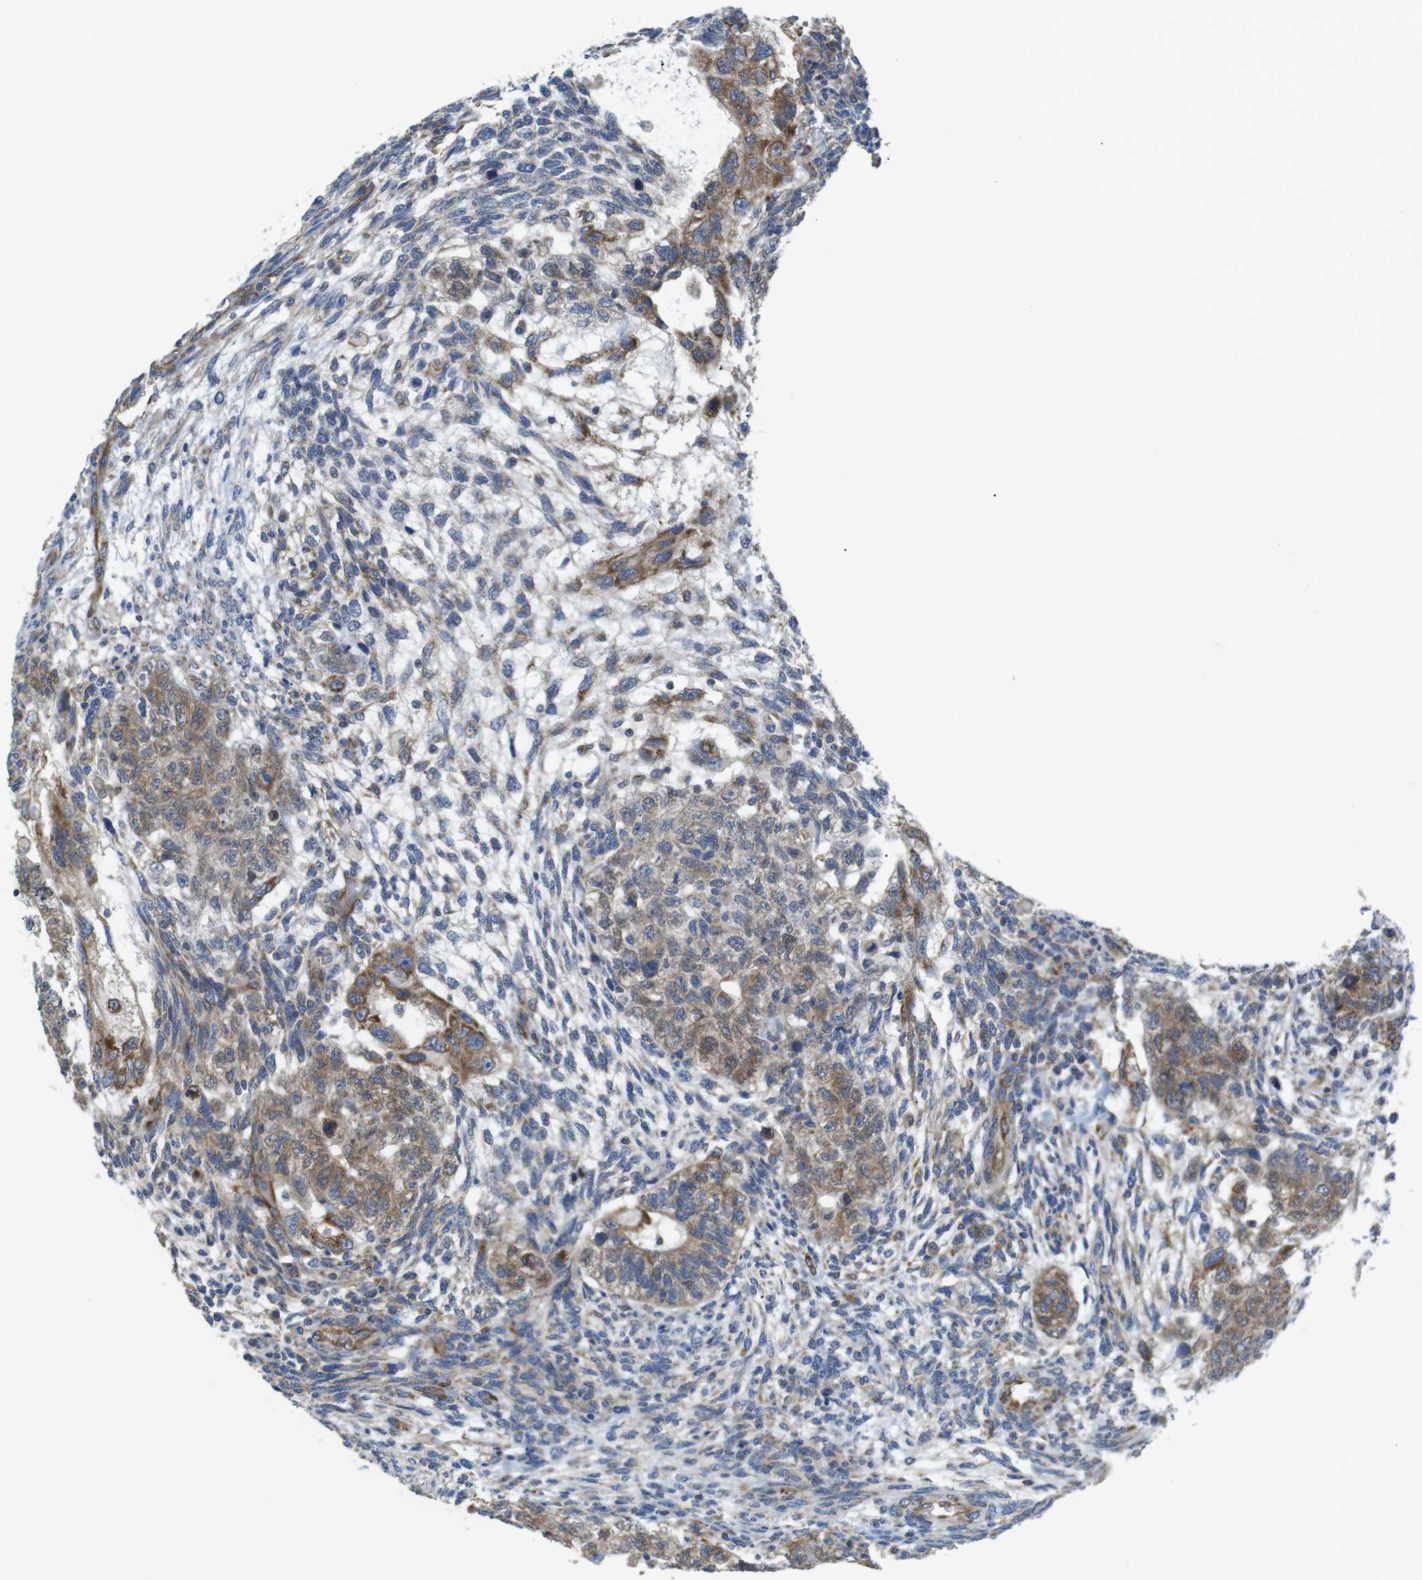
{"staining": {"intensity": "moderate", "quantity": "25%-75%", "location": "cytoplasmic/membranous"}, "tissue": "testis cancer", "cell_type": "Tumor cells", "image_type": "cancer", "snomed": [{"axis": "morphology", "description": "Normal tissue, NOS"}, {"axis": "morphology", "description": "Carcinoma, Embryonal, NOS"}, {"axis": "topography", "description": "Testis"}], "caption": "Immunohistochemical staining of human testis embryonal carcinoma exhibits medium levels of moderate cytoplasmic/membranous protein expression in approximately 25%-75% of tumor cells.", "gene": "PCNX2", "patient": {"sex": "male", "age": 36}}